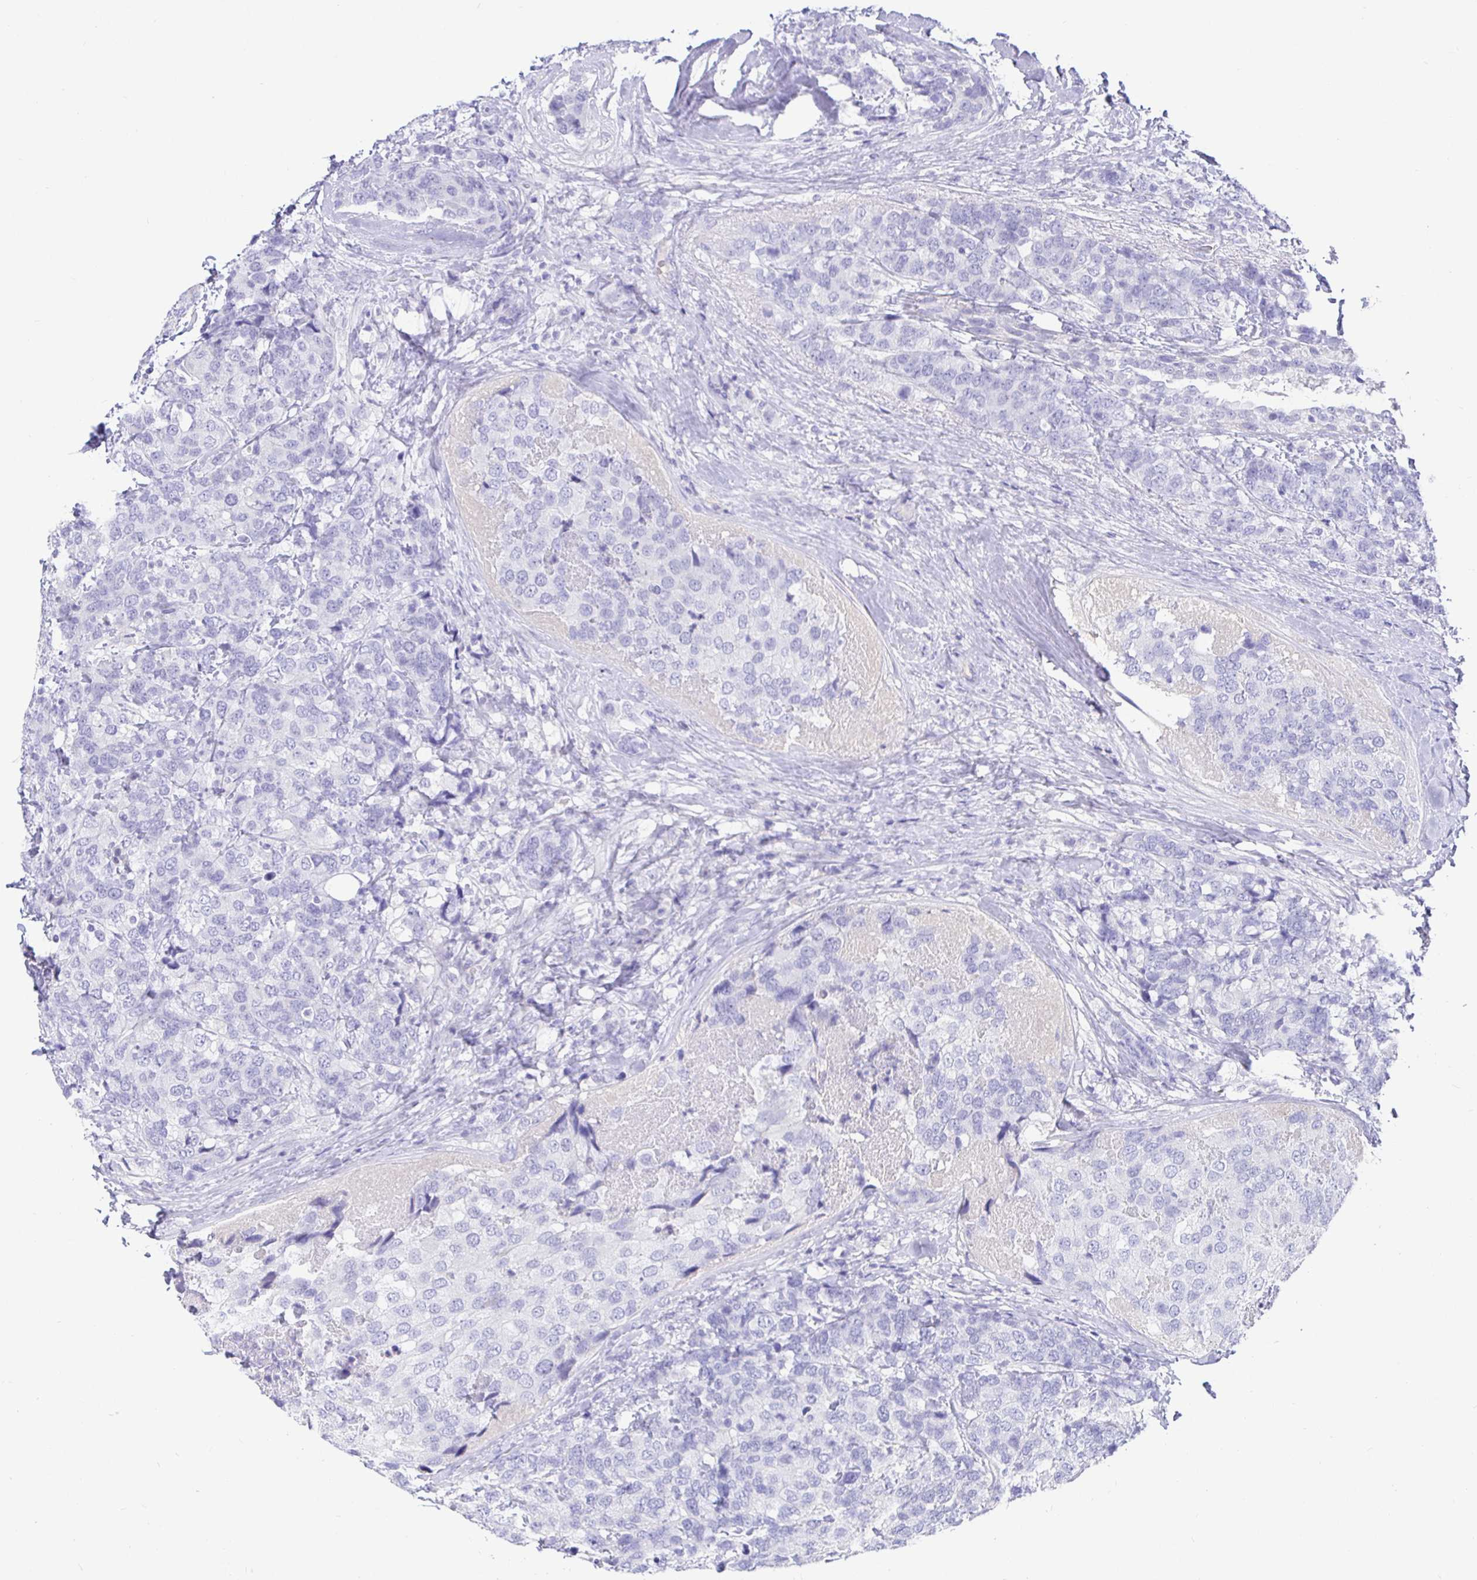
{"staining": {"intensity": "negative", "quantity": "none", "location": "none"}, "tissue": "breast cancer", "cell_type": "Tumor cells", "image_type": "cancer", "snomed": [{"axis": "morphology", "description": "Lobular carcinoma"}, {"axis": "topography", "description": "Breast"}], "caption": "Immunohistochemistry (IHC) of human breast cancer (lobular carcinoma) displays no expression in tumor cells.", "gene": "TPTE", "patient": {"sex": "female", "age": 59}}